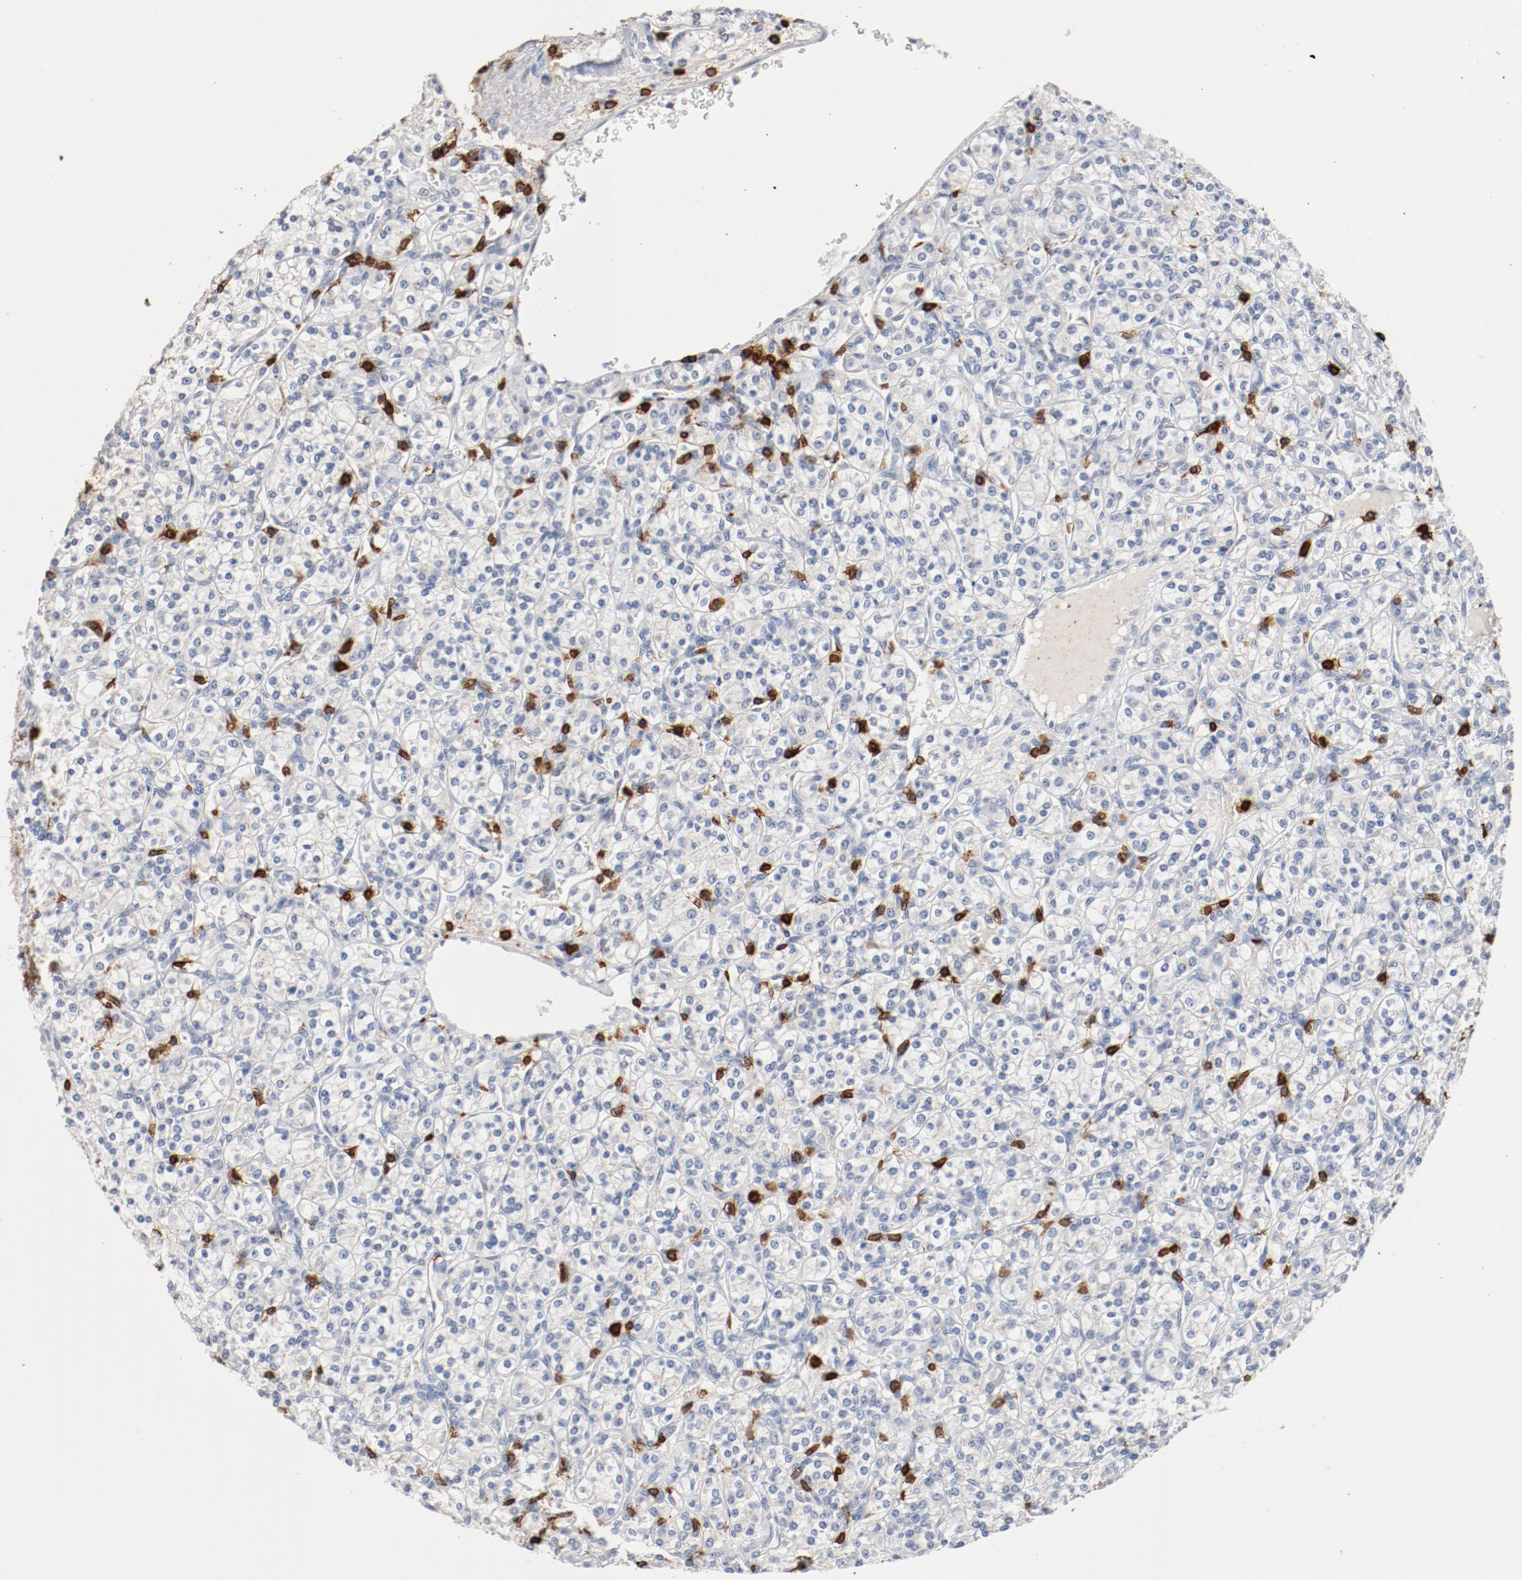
{"staining": {"intensity": "negative", "quantity": "none", "location": "none"}, "tissue": "renal cancer", "cell_type": "Tumor cells", "image_type": "cancer", "snomed": [{"axis": "morphology", "description": "Adenocarcinoma, NOS"}, {"axis": "topography", "description": "Kidney"}], "caption": "Tumor cells are negative for protein expression in human renal adenocarcinoma.", "gene": "CD247", "patient": {"sex": "male", "age": 77}}